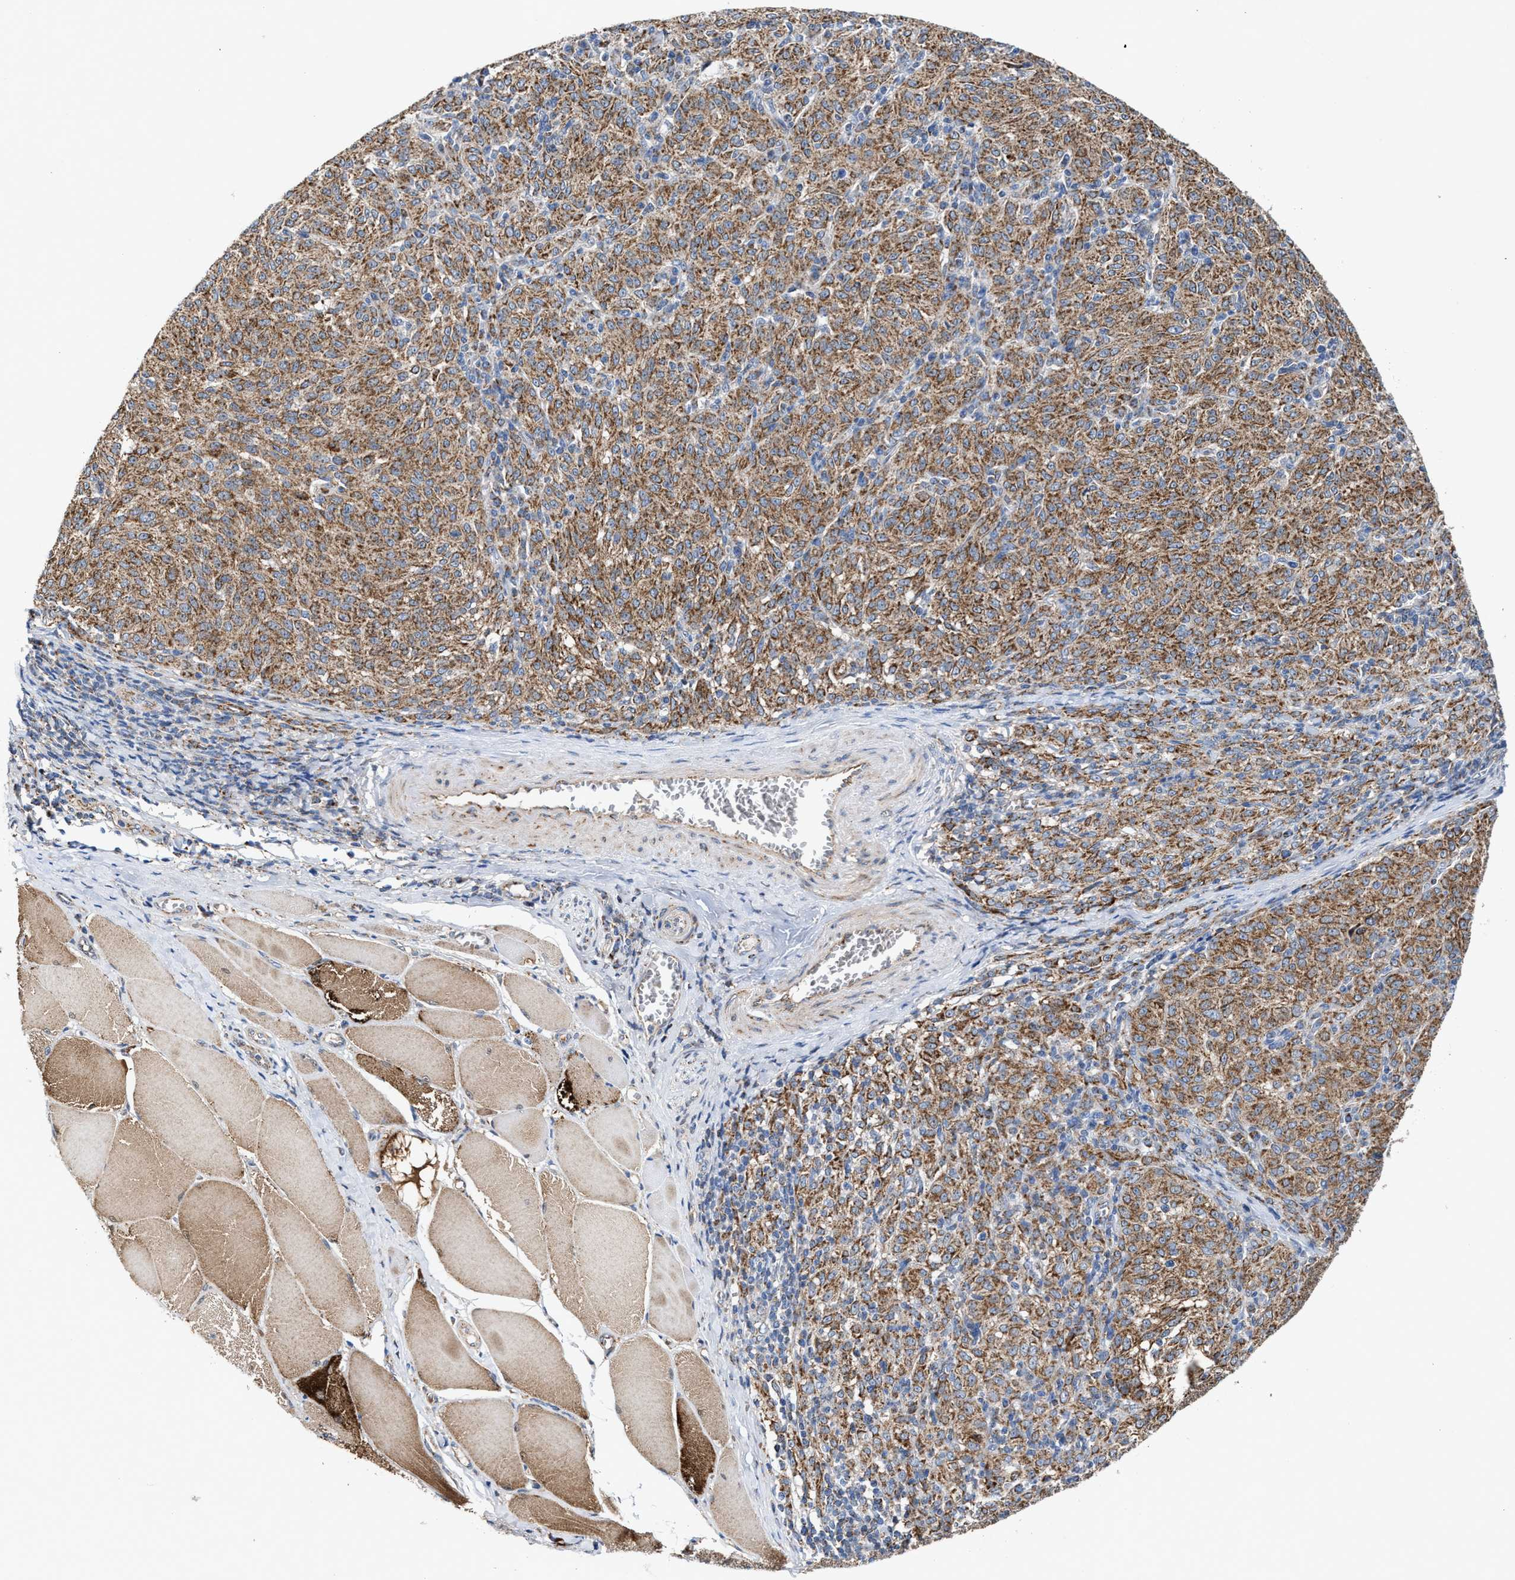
{"staining": {"intensity": "moderate", "quantity": ">75%", "location": "cytoplasmic/membranous"}, "tissue": "melanoma", "cell_type": "Tumor cells", "image_type": "cancer", "snomed": [{"axis": "morphology", "description": "Malignant melanoma, NOS"}, {"axis": "topography", "description": "Skin"}], "caption": "This image demonstrates malignant melanoma stained with IHC to label a protein in brown. The cytoplasmic/membranous of tumor cells show moderate positivity for the protein. Nuclei are counter-stained blue.", "gene": "MECR", "patient": {"sex": "female", "age": 72}}